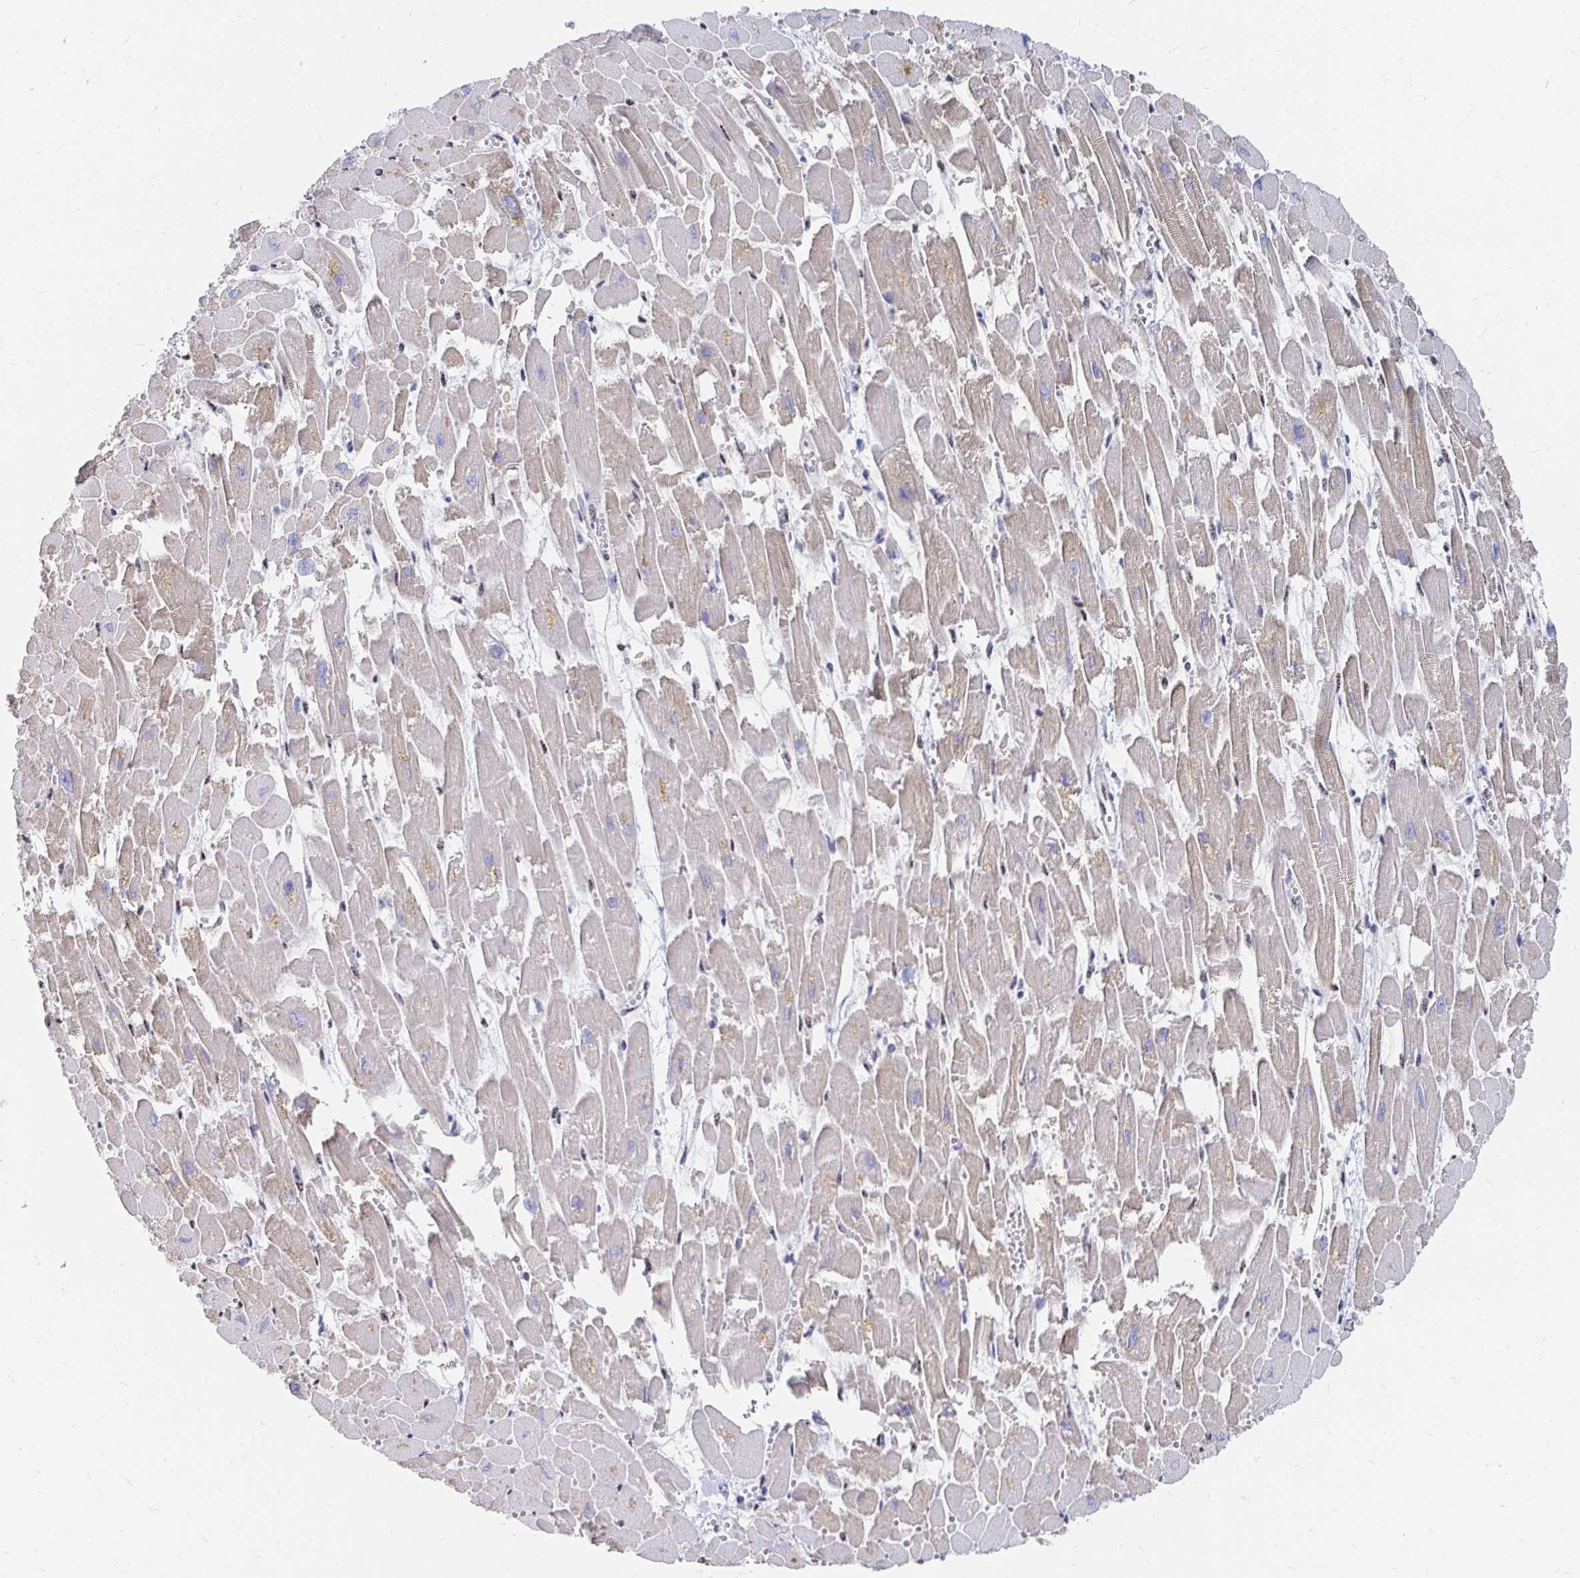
{"staining": {"intensity": "weak", "quantity": ">75%", "location": "cytoplasmic/membranous"}, "tissue": "heart muscle", "cell_type": "Cardiomyocytes", "image_type": "normal", "snomed": [{"axis": "morphology", "description": "Normal tissue, NOS"}, {"axis": "topography", "description": "Heart"}], "caption": "Immunohistochemistry (IHC) micrograph of unremarkable heart muscle: heart muscle stained using immunohistochemistry reveals low levels of weak protein expression localized specifically in the cytoplasmic/membranous of cardiomyocytes, appearing as a cytoplasmic/membranous brown color.", "gene": "CLIC3", "patient": {"sex": "female", "age": 52}}